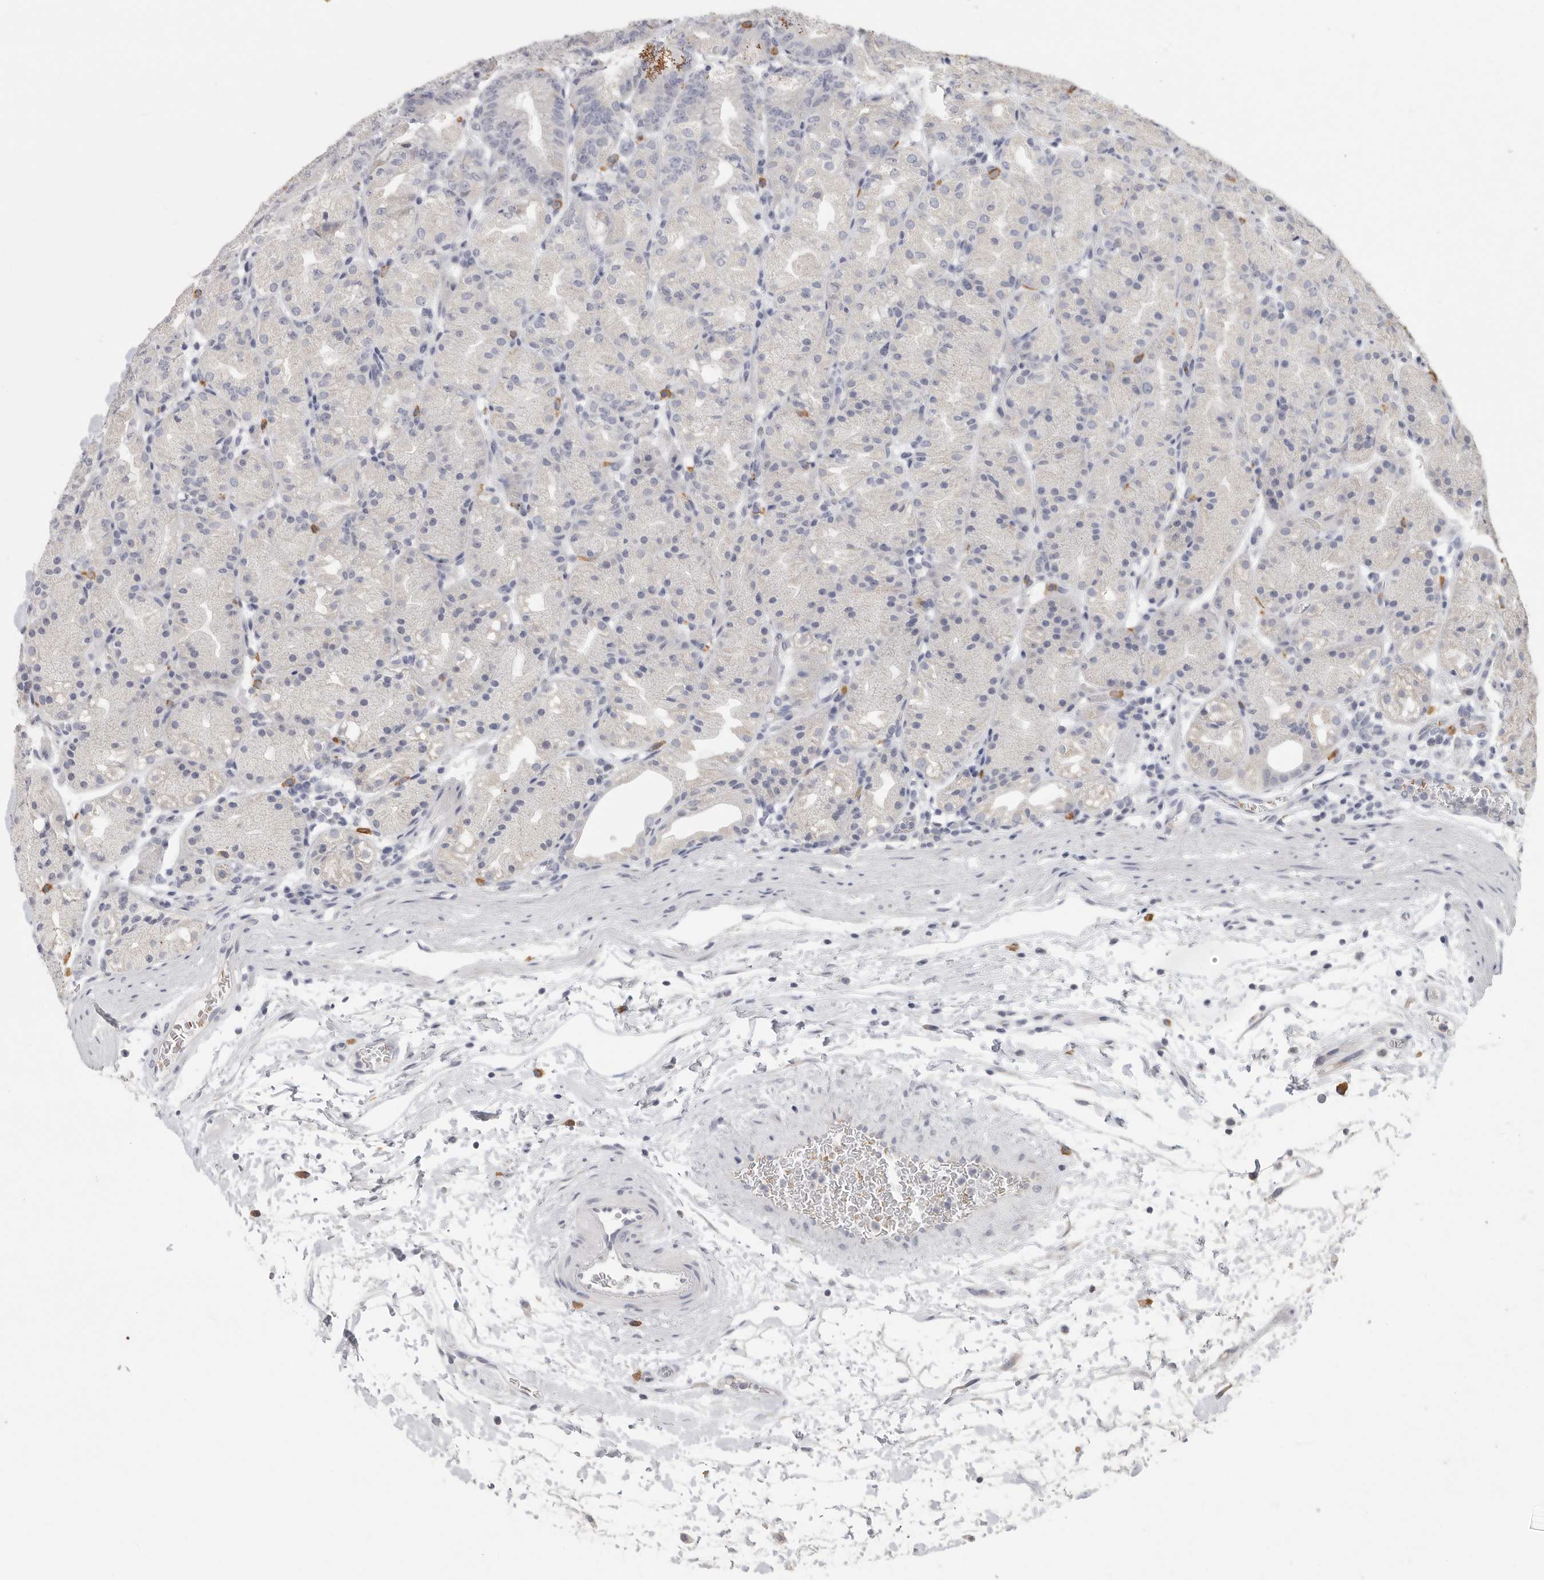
{"staining": {"intensity": "negative", "quantity": "none", "location": "none"}, "tissue": "stomach", "cell_type": "Glandular cells", "image_type": "normal", "snomed": [{"axis": "morphology", "description": "Normal tissue, NOS"}, {"axis": "topography", "description": "Stomach, upper"}], "caption": "Immunohistochemical staining of normal stomach demonstrates no significant expression in glandular cells. The staining is performed using DAB (3,3'-diaminobenzidine) brown chromogen with nuclei counter-stained in using hematoxylin.", "gene": "DNAJC11", "patient": {"sex": "male", "age": 48}}